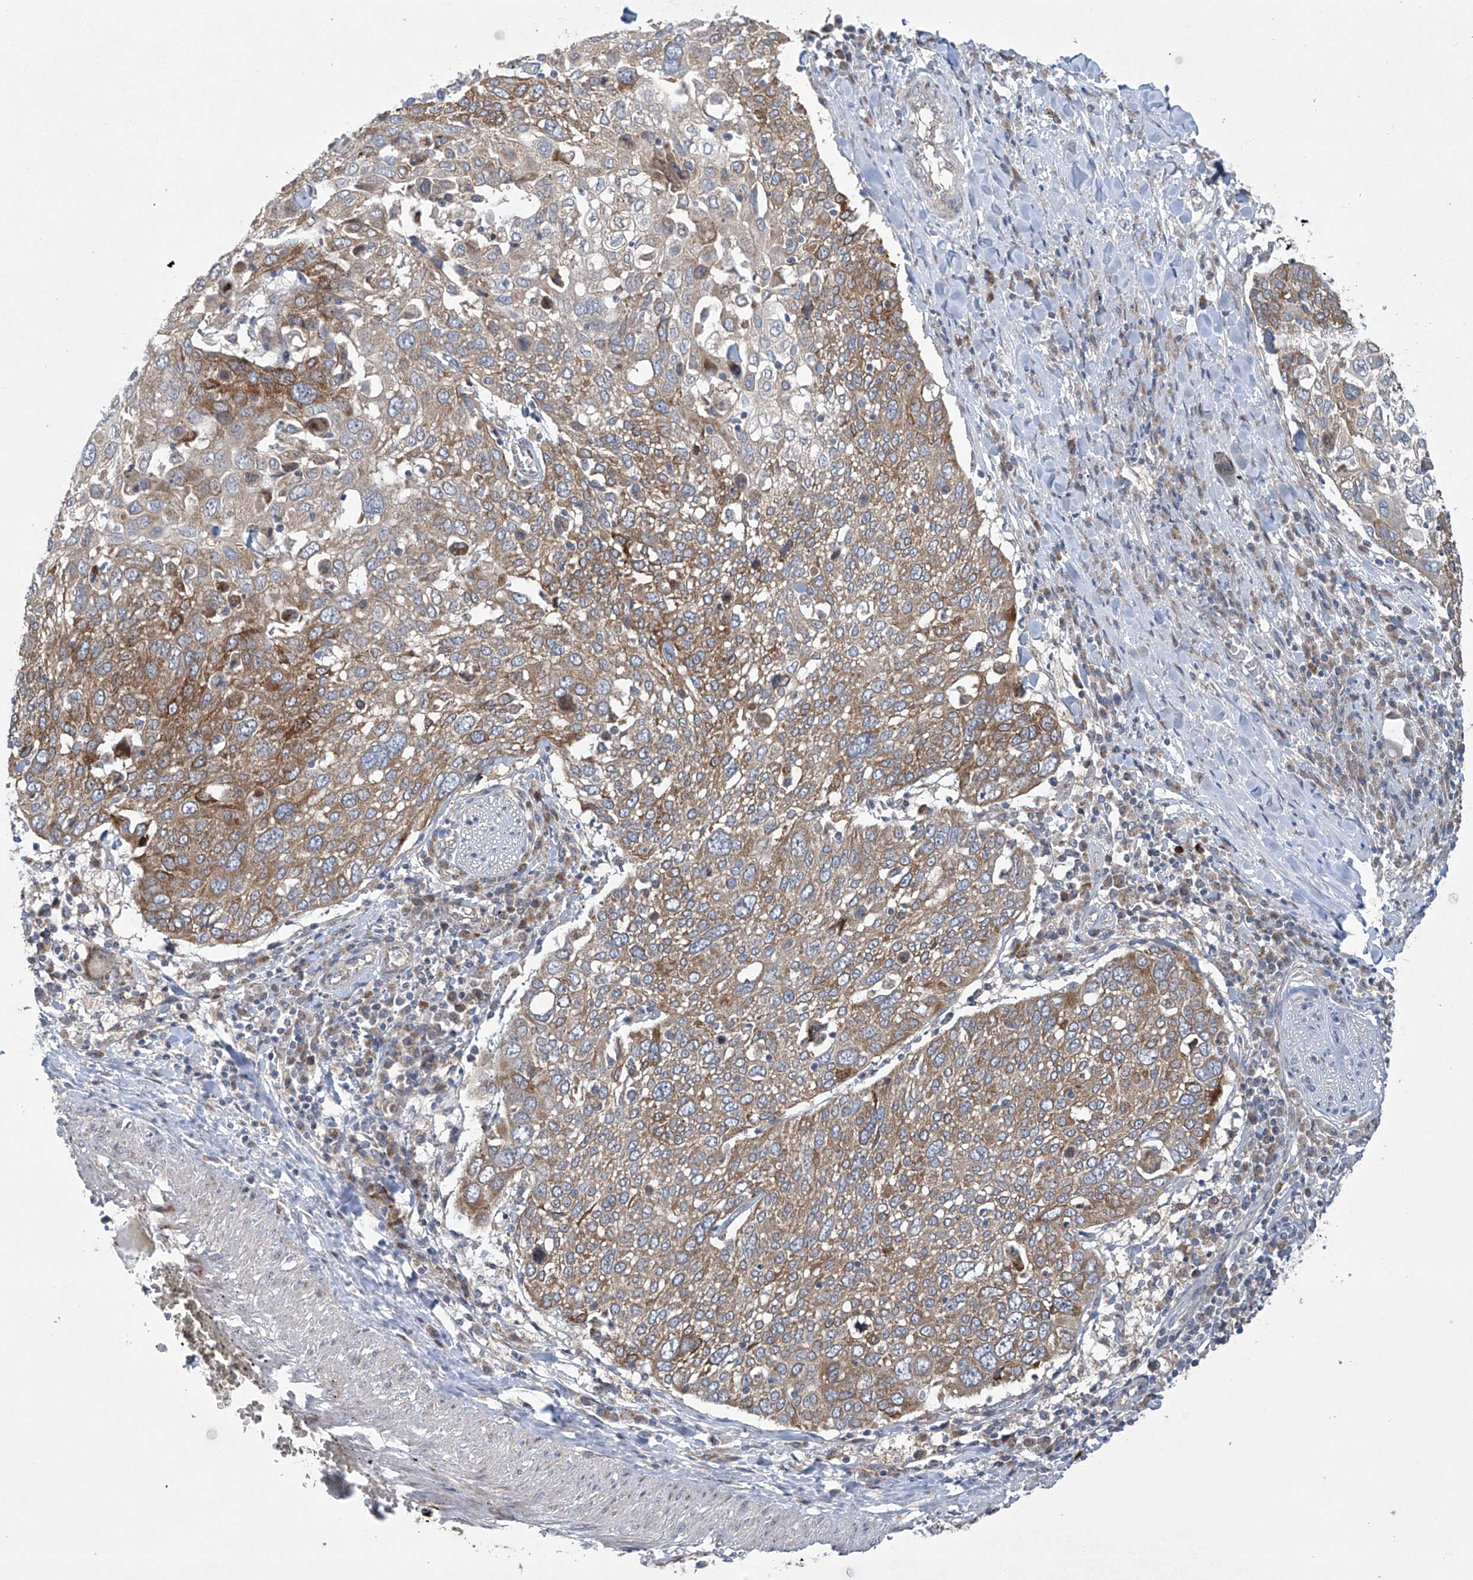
{"staining": {"intensity": "moderate", "quantity": "25%-75%", "location": "cytoplasmic/membranous"}, "tissue": "lung cancer", "cell_type": "Tumor cells", "image_type": "cancer", "snomed": [{"axis": "morphology", "description": "Squamous cell carcinoma, NOS"}, {"axis": "topography", "description": "Lung"}], "caption": "Approximately 25%-75% of tumor cells in human lung cancer (squamous cell carcinoma) exhibit moderate cytoplasmic/membranous protein staining as visualized by brown immunohistochemical staining.", "gene": "KLC4", "patient": {"sex": "male", "age": 65}}